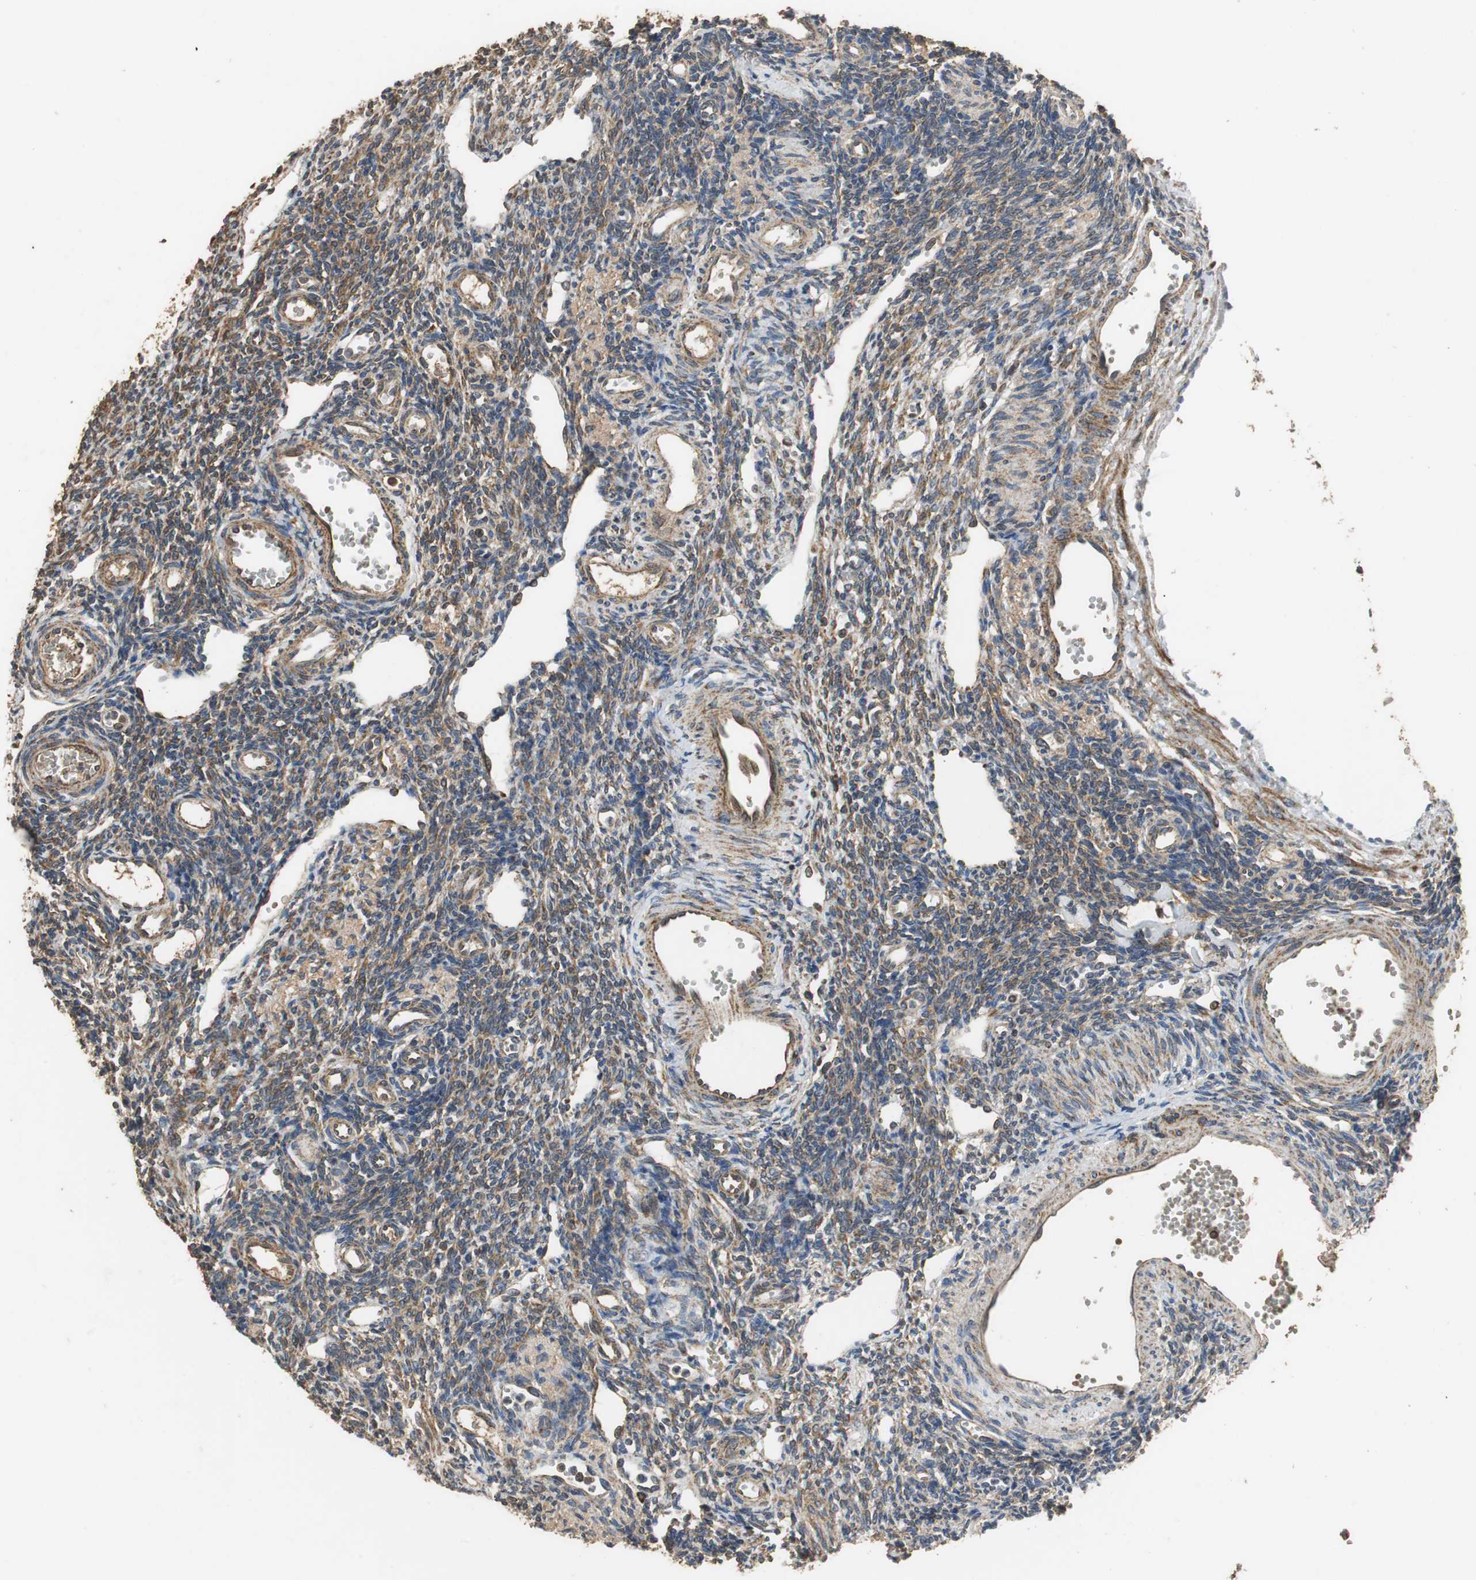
{"staining": {"intensity": "weak", "quantity": "25%-75%", "location": "cytoplasmic/membranous"}, "tissue": "ovary", "cell_type": "Ovarian stroma cells", "image_type": "normal", "snomed": [{"axis": "morphology", "description": "Normal tissue, NOS"}, {"axis": "topography", "description": "Ovary"}], "caption": "Protein expression by immunohistochemistry exhibits weak cytoplasmic/membranous positivity in approximately 25%-75% of ovarian stroma cells in unremarkable ovary.", "gene": "NNT", "patient": {"sex": "female", "age": 33}}